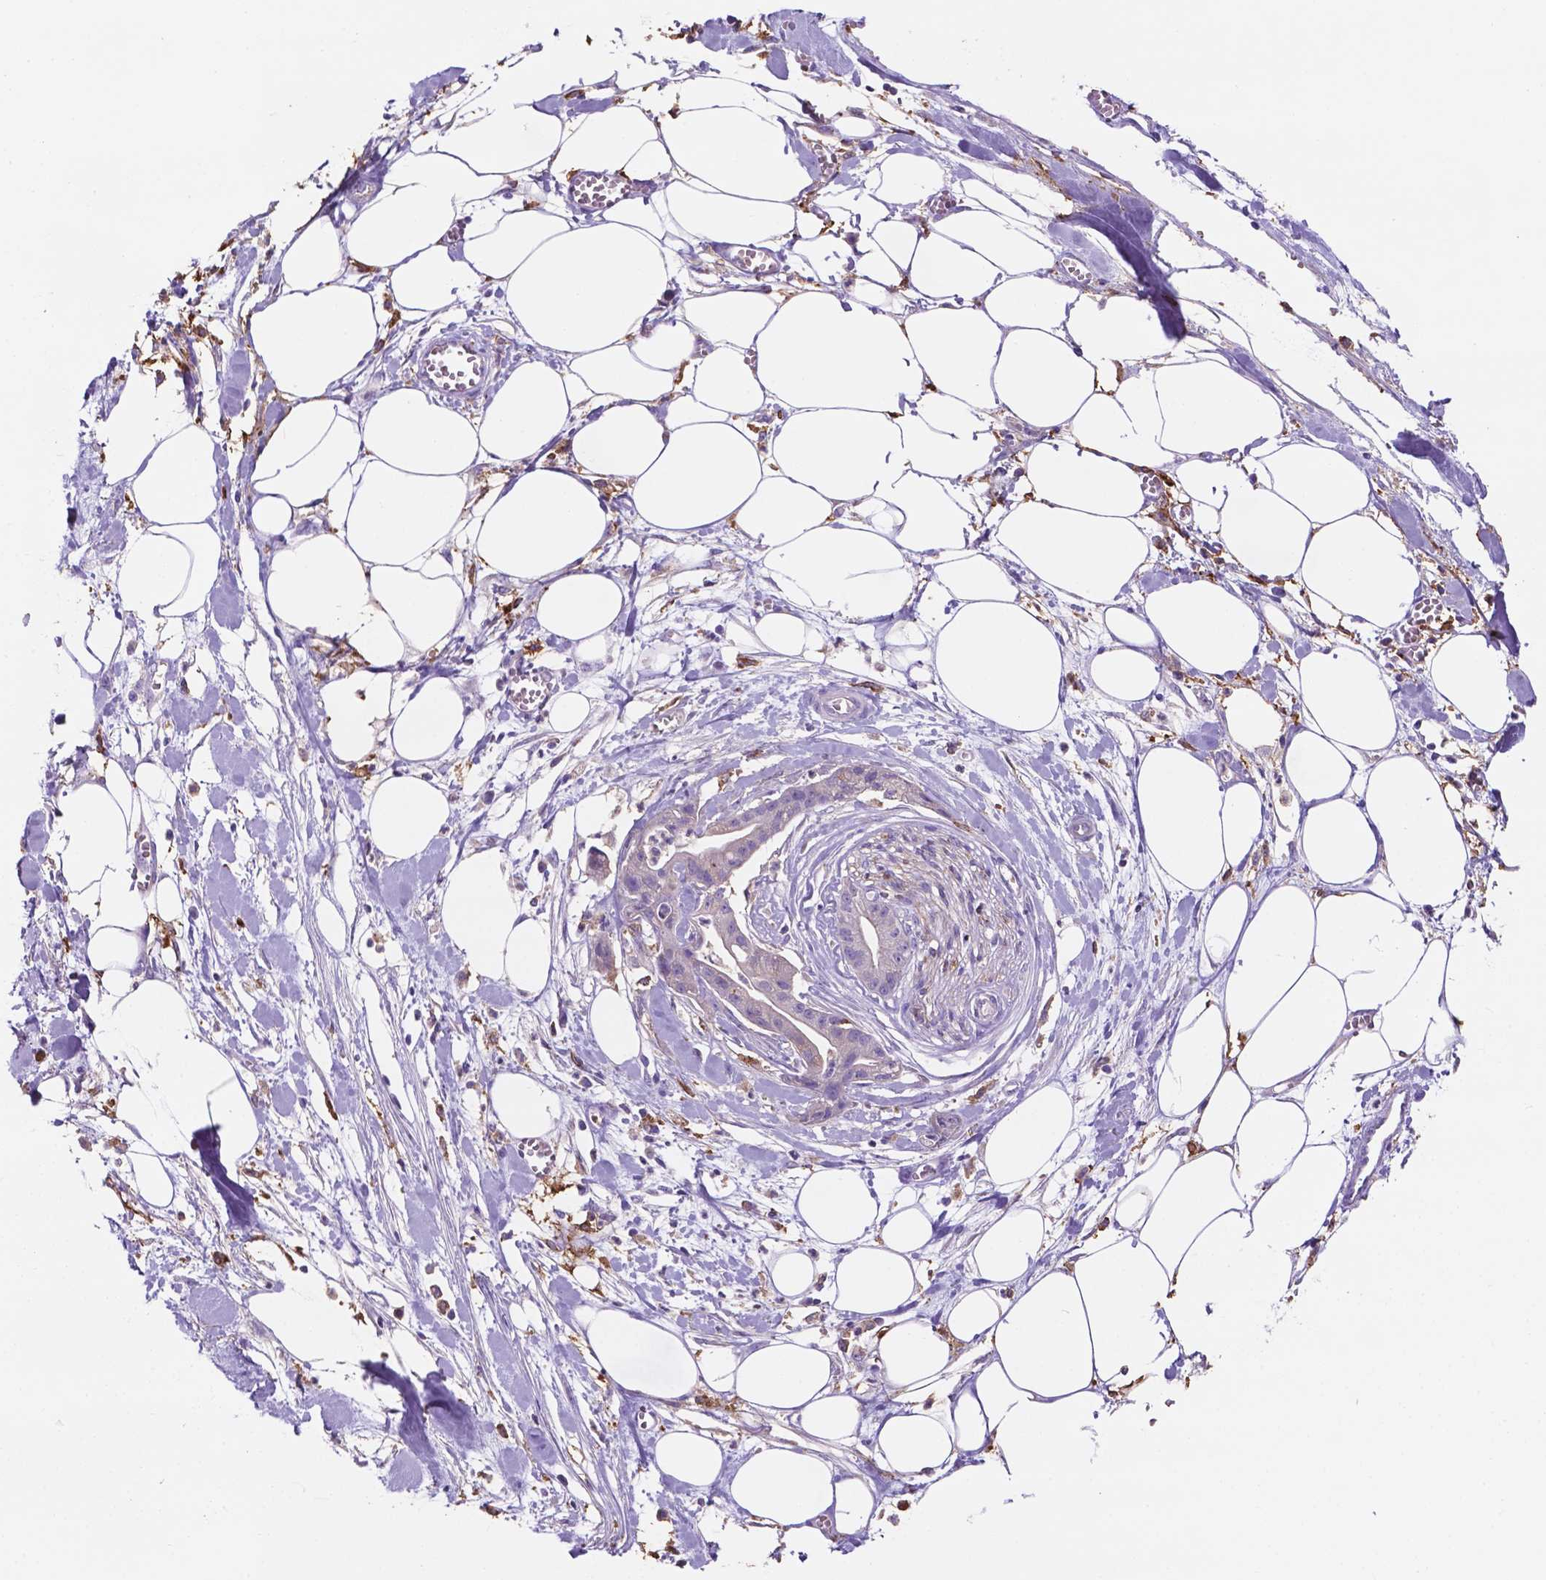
{"staining": {"intensity": "negative", "quantity": "none", "location": "none"}, "tissue": "pancreatic cancer", "cell_type": "Tumor cells", "image_type": "cancer", "snomed": [{"axis": "morphology", "description": "Normal tissue, NOS"}, {"axis": "morphology", "description": "Adenocarcinoma, NOS"}, {"axis": "topography", "description": "Lymph node"}, {"axis": "topography", "description": "Pancreas"}], "caption": "This is an immunohistochemistry (IHC) photomicrograph of human pancreatic cancer (adenocarcinoma). There is no positivity in tumor cells.", "gene": "MKRN2OS", "patient": {"sex": "female", "age": 58}}